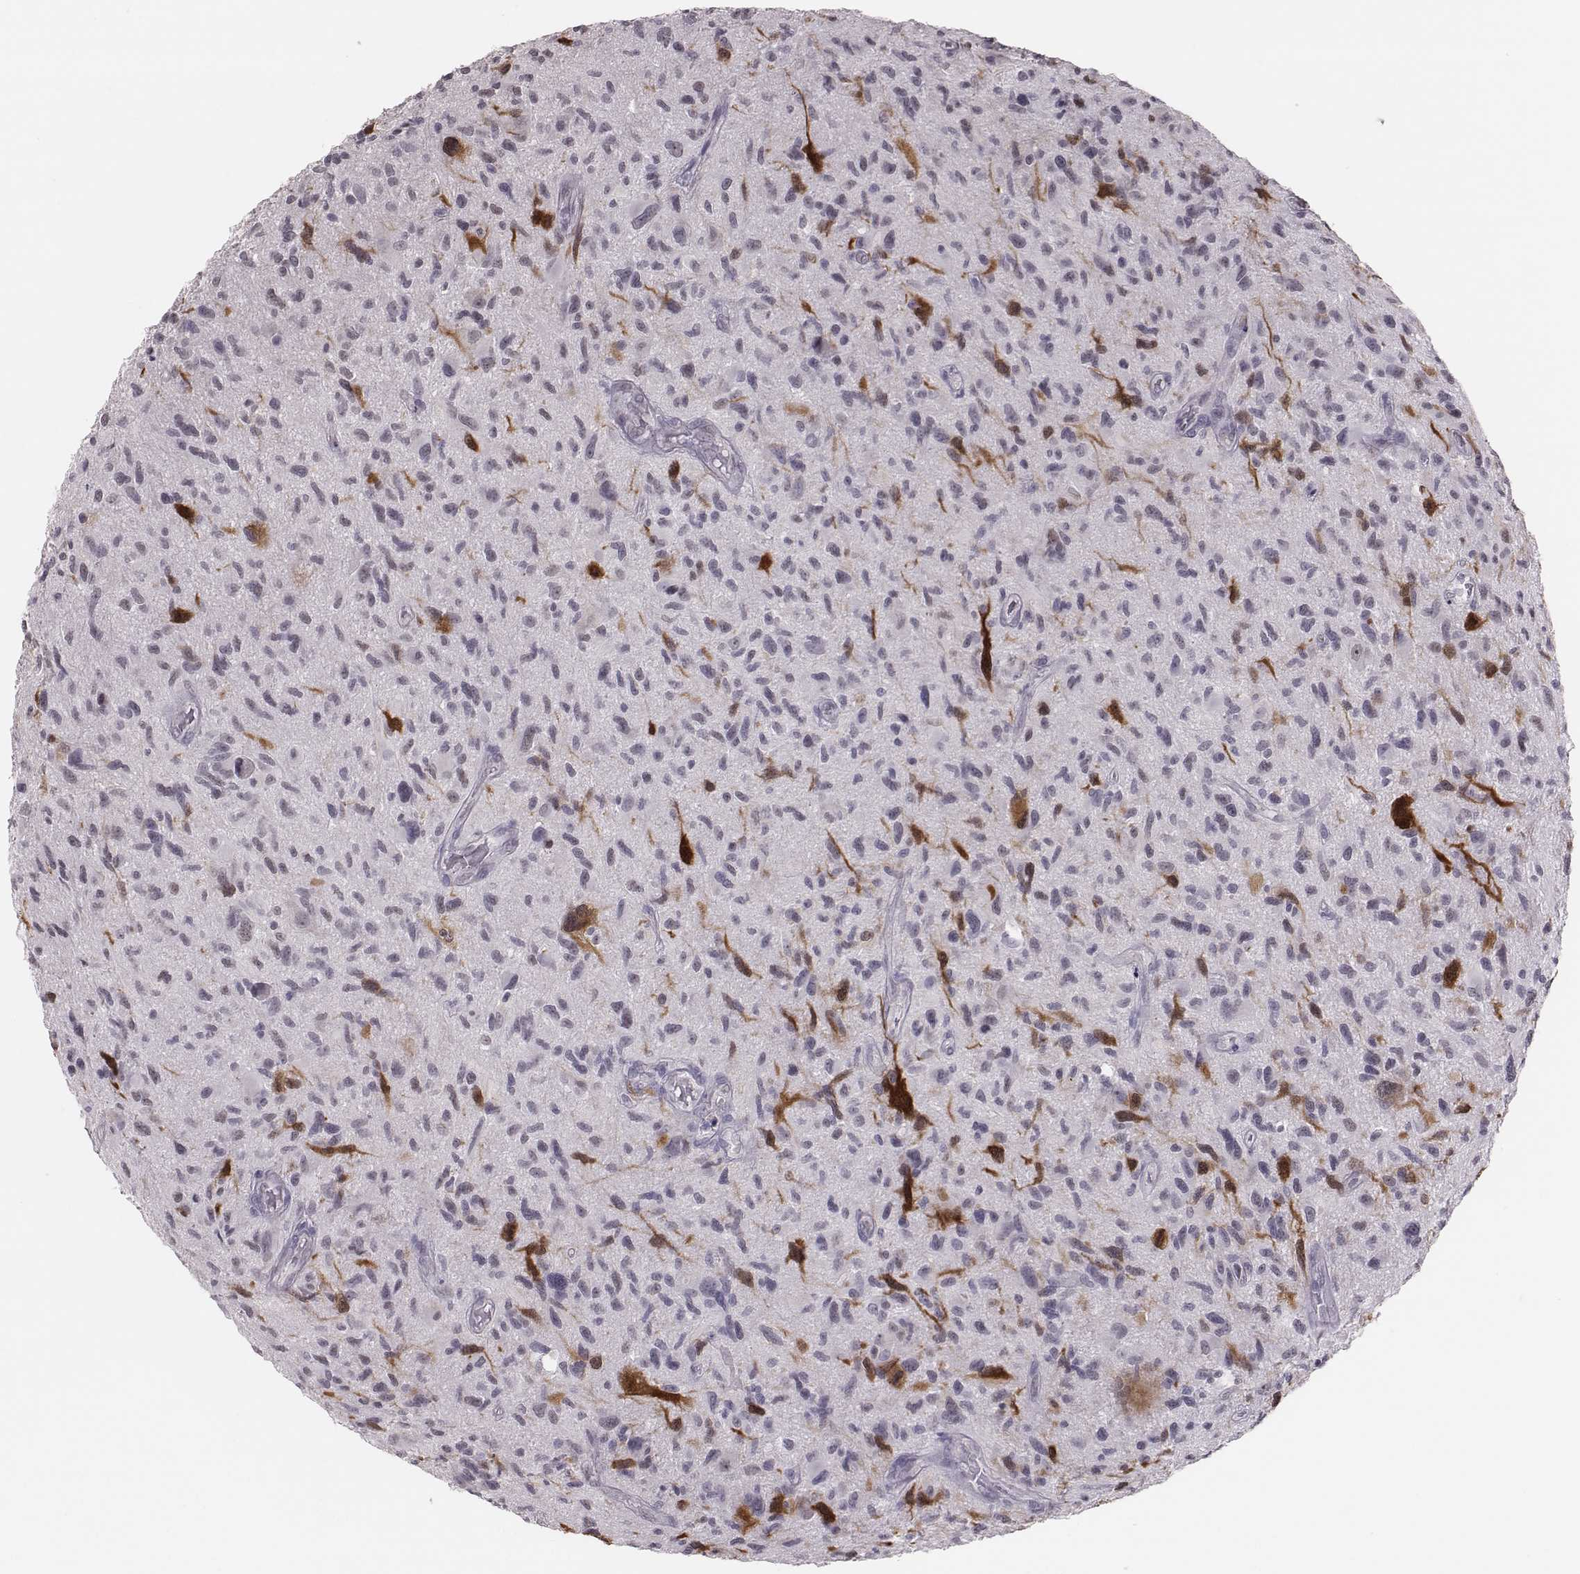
{"staining": {"intensity": "negative", "quantity": "none", "location": "none"}, "tissue": "glioma", "cell_type": "Tumor cells", "image_type": "cancer", "snomed": [{"axis": "morphology", "description": "Glioma, malignant, NOS"}, {"axis": "morphology", "description": "Glioma, malignant, High grade"}, {"axis": "topography", "description": "Brain"}], "caption": "Glioma (malignant) was stained to show a protein in brown. There is no significant positivity in tumor cells.", "gene": "PBK", "patient": {"sex": "female", "age": 71}}